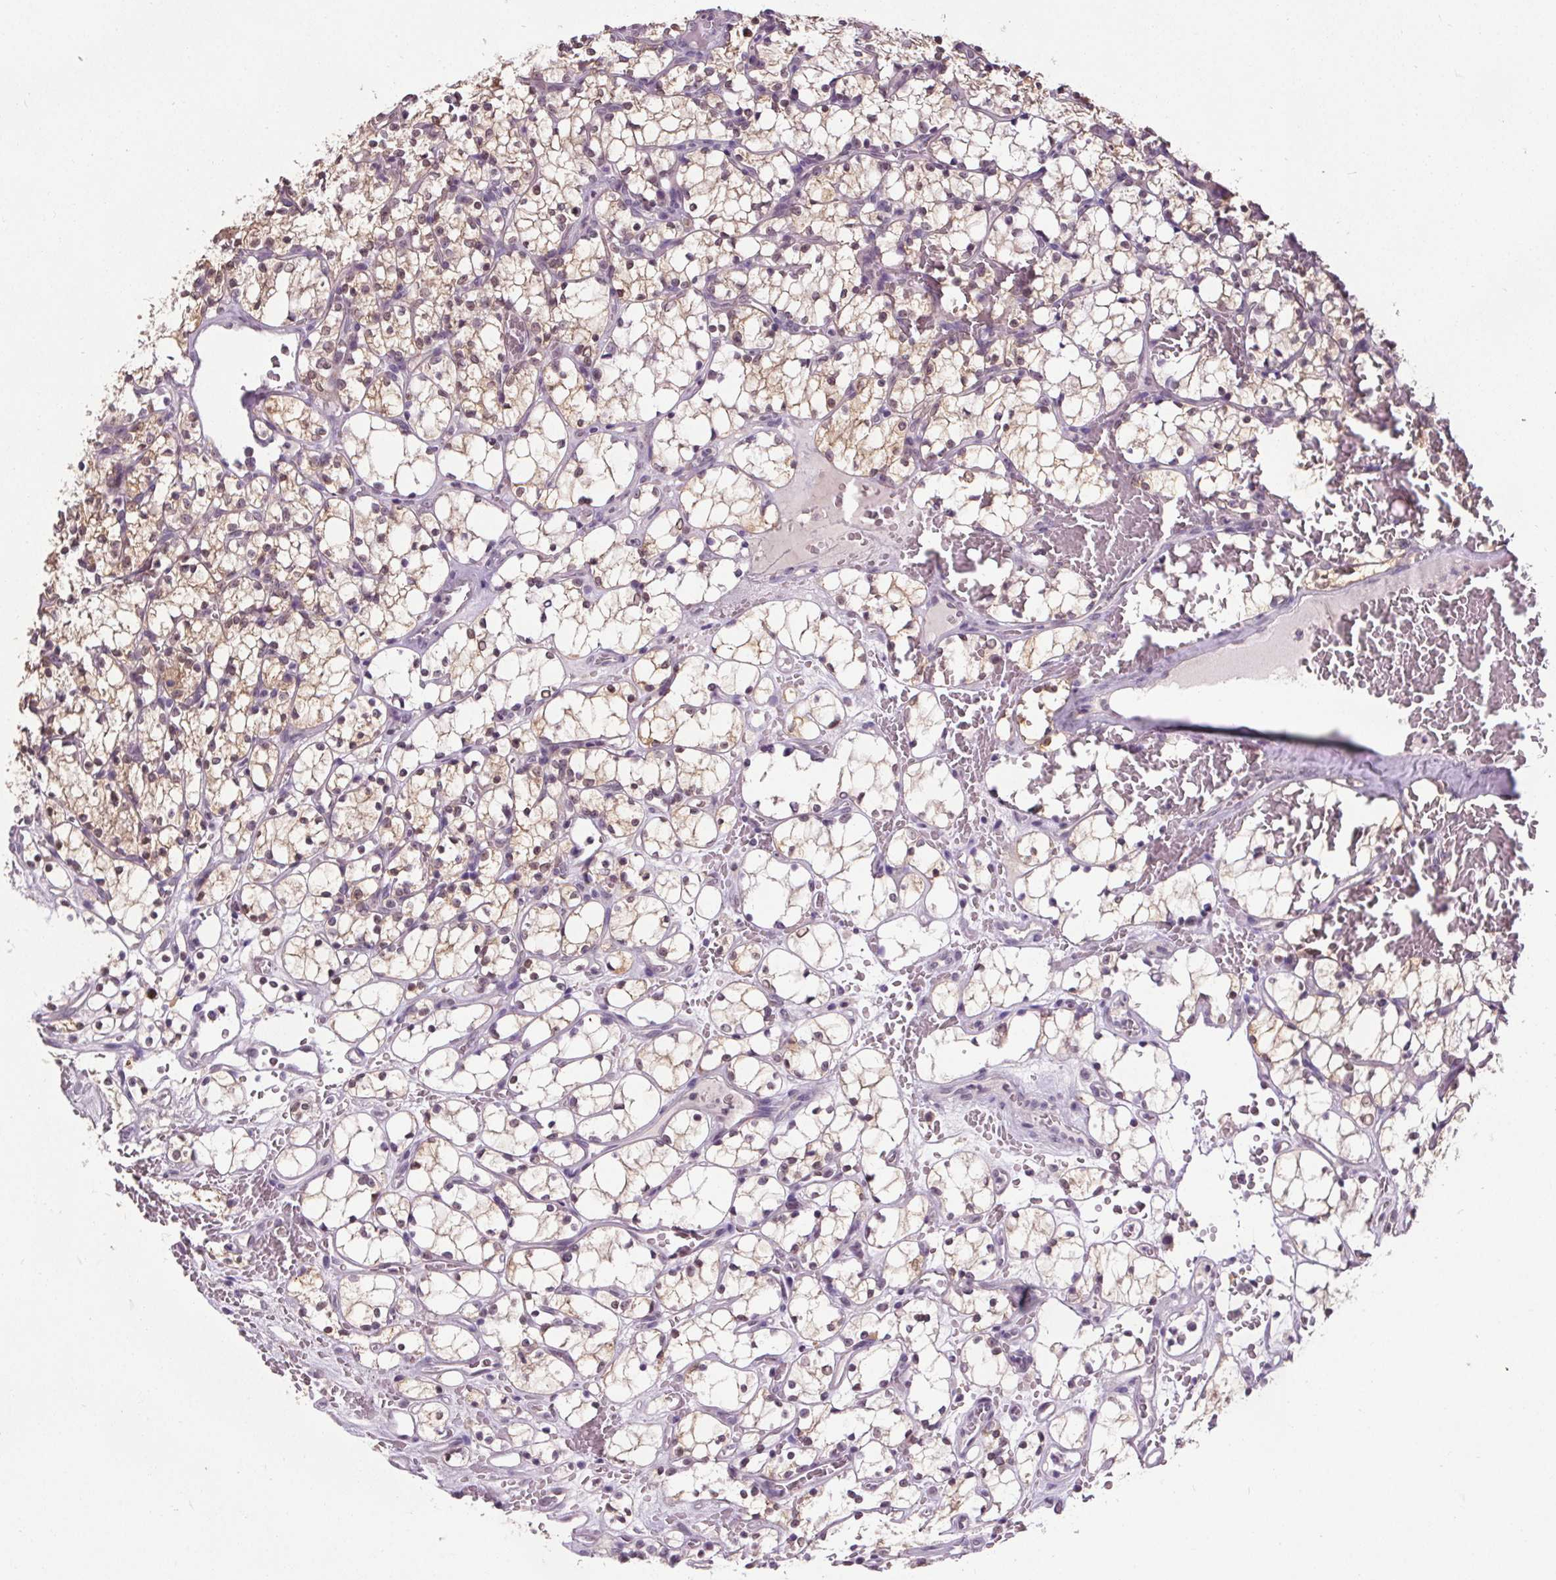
{"staining": {"intensity": "weak", "quantity": "25%-75%", "location": "cytoplasmic/membranous"}, "tissue": "renal cancer", "cell_type": "Tumor cells", "image_type": "cancer", "snomed": [{"axis": "morphology", "description": "Adenocarcinoma, NOS"}, {"axis": "topography", "description": "Kidney"}], "caption": "Protein expression analysis of adenocarcinoma (renal) displays weak cytoplasmic/membranous expression in about 25%-75% of tumor cells.", "gene": "SLC2A9", "patient": {"sex": "female", "age": 69}}